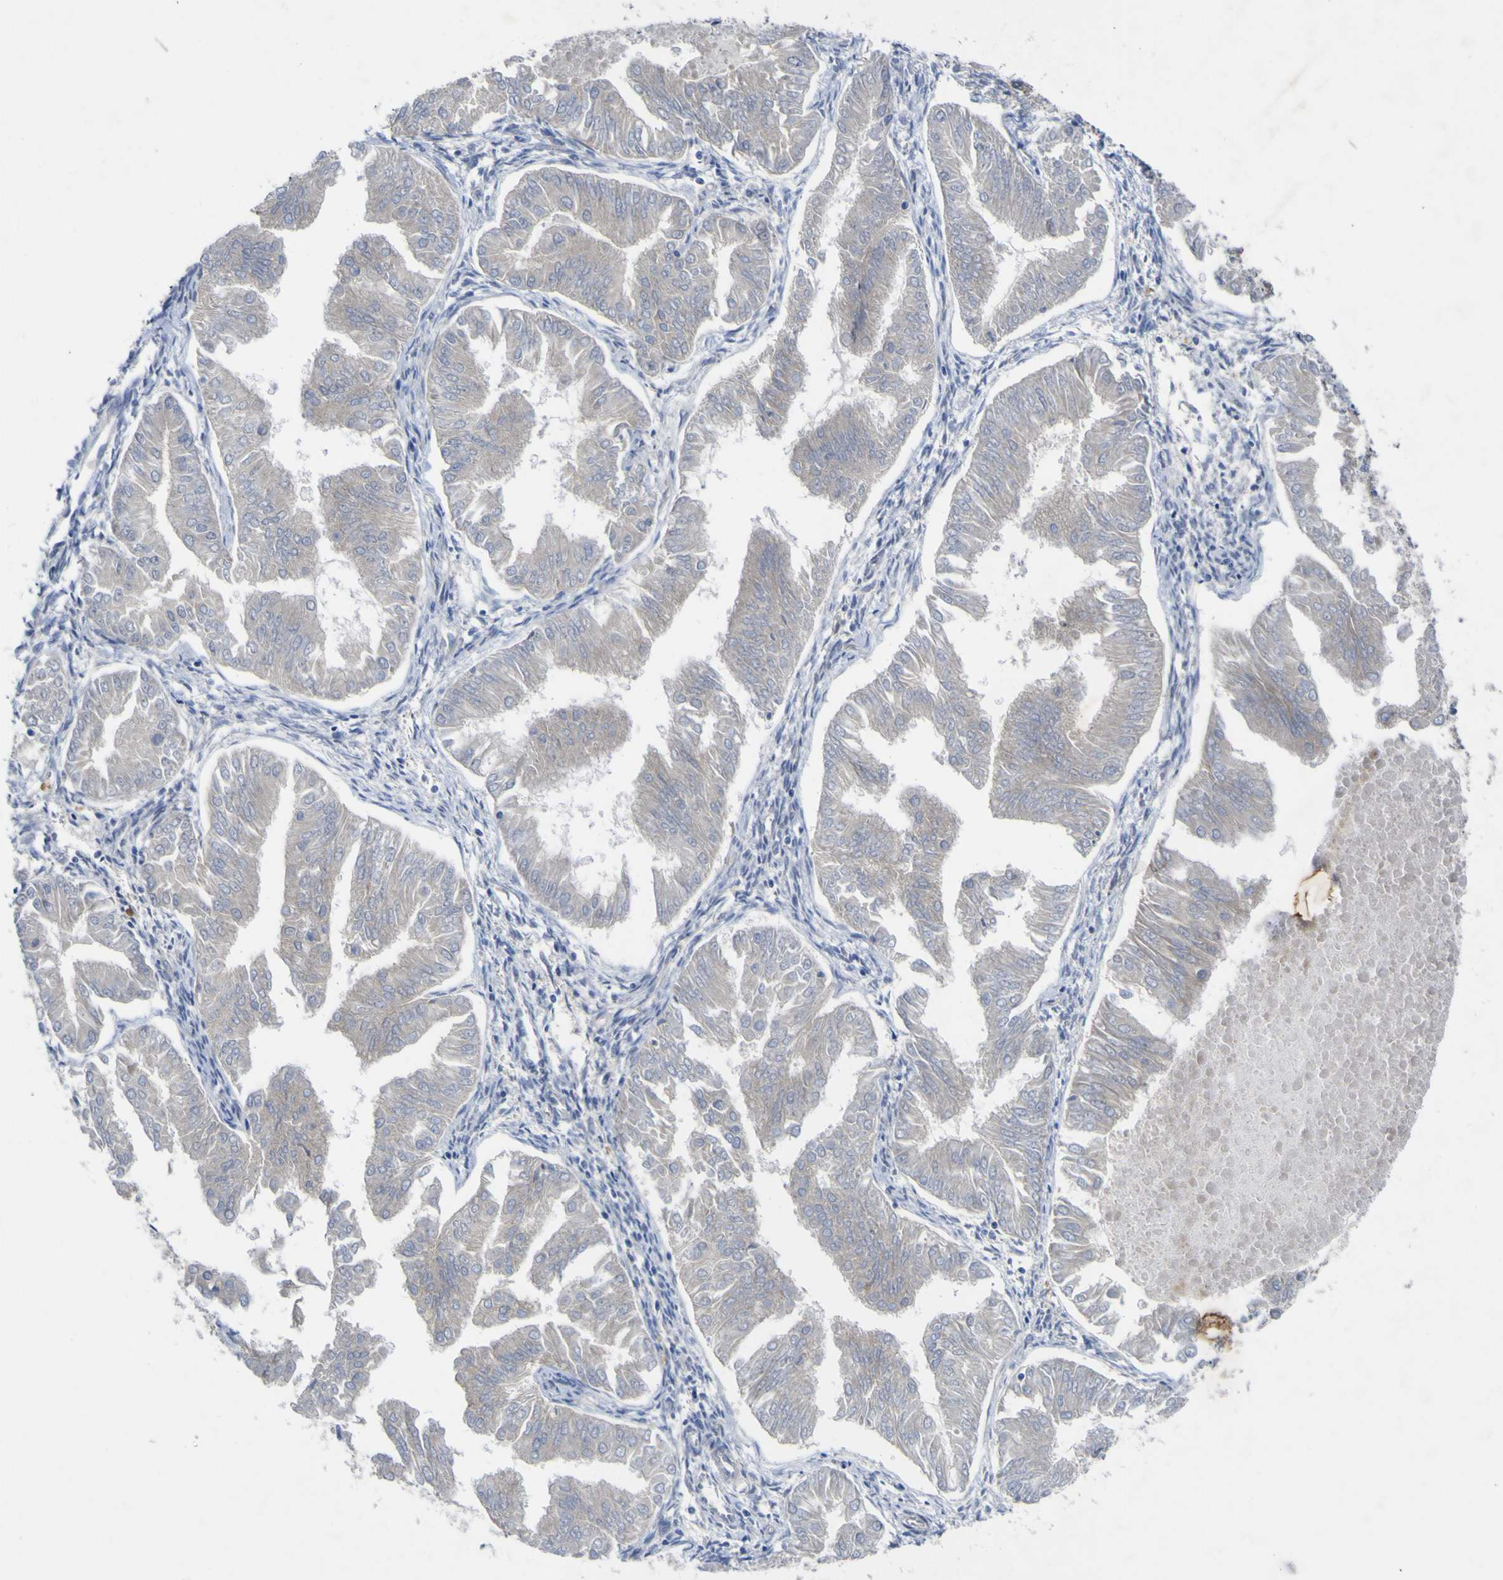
{"staining": {"intensity": "weak", "quantity": ">75%", "location": "cytoplasmic/membranous"}, "tissue": "endometrial cancer", "cell_type": "Tumor cells", "image_type": "cancer", "snomed": [{"axis": "morphology", "description": "Adenocarcinoma, NOS"}, {"axis": "topography", "description": "Endometrium"}], "caption": "The histopathology image exhibits immunohistochemical staining of endometrial adenocarcinoma. There is weak cytoplasmic/membranous staining is seen in about >75% of tumor cells.", "gene": "NAV1", "patient": {"sex": "female", "age": 53}}